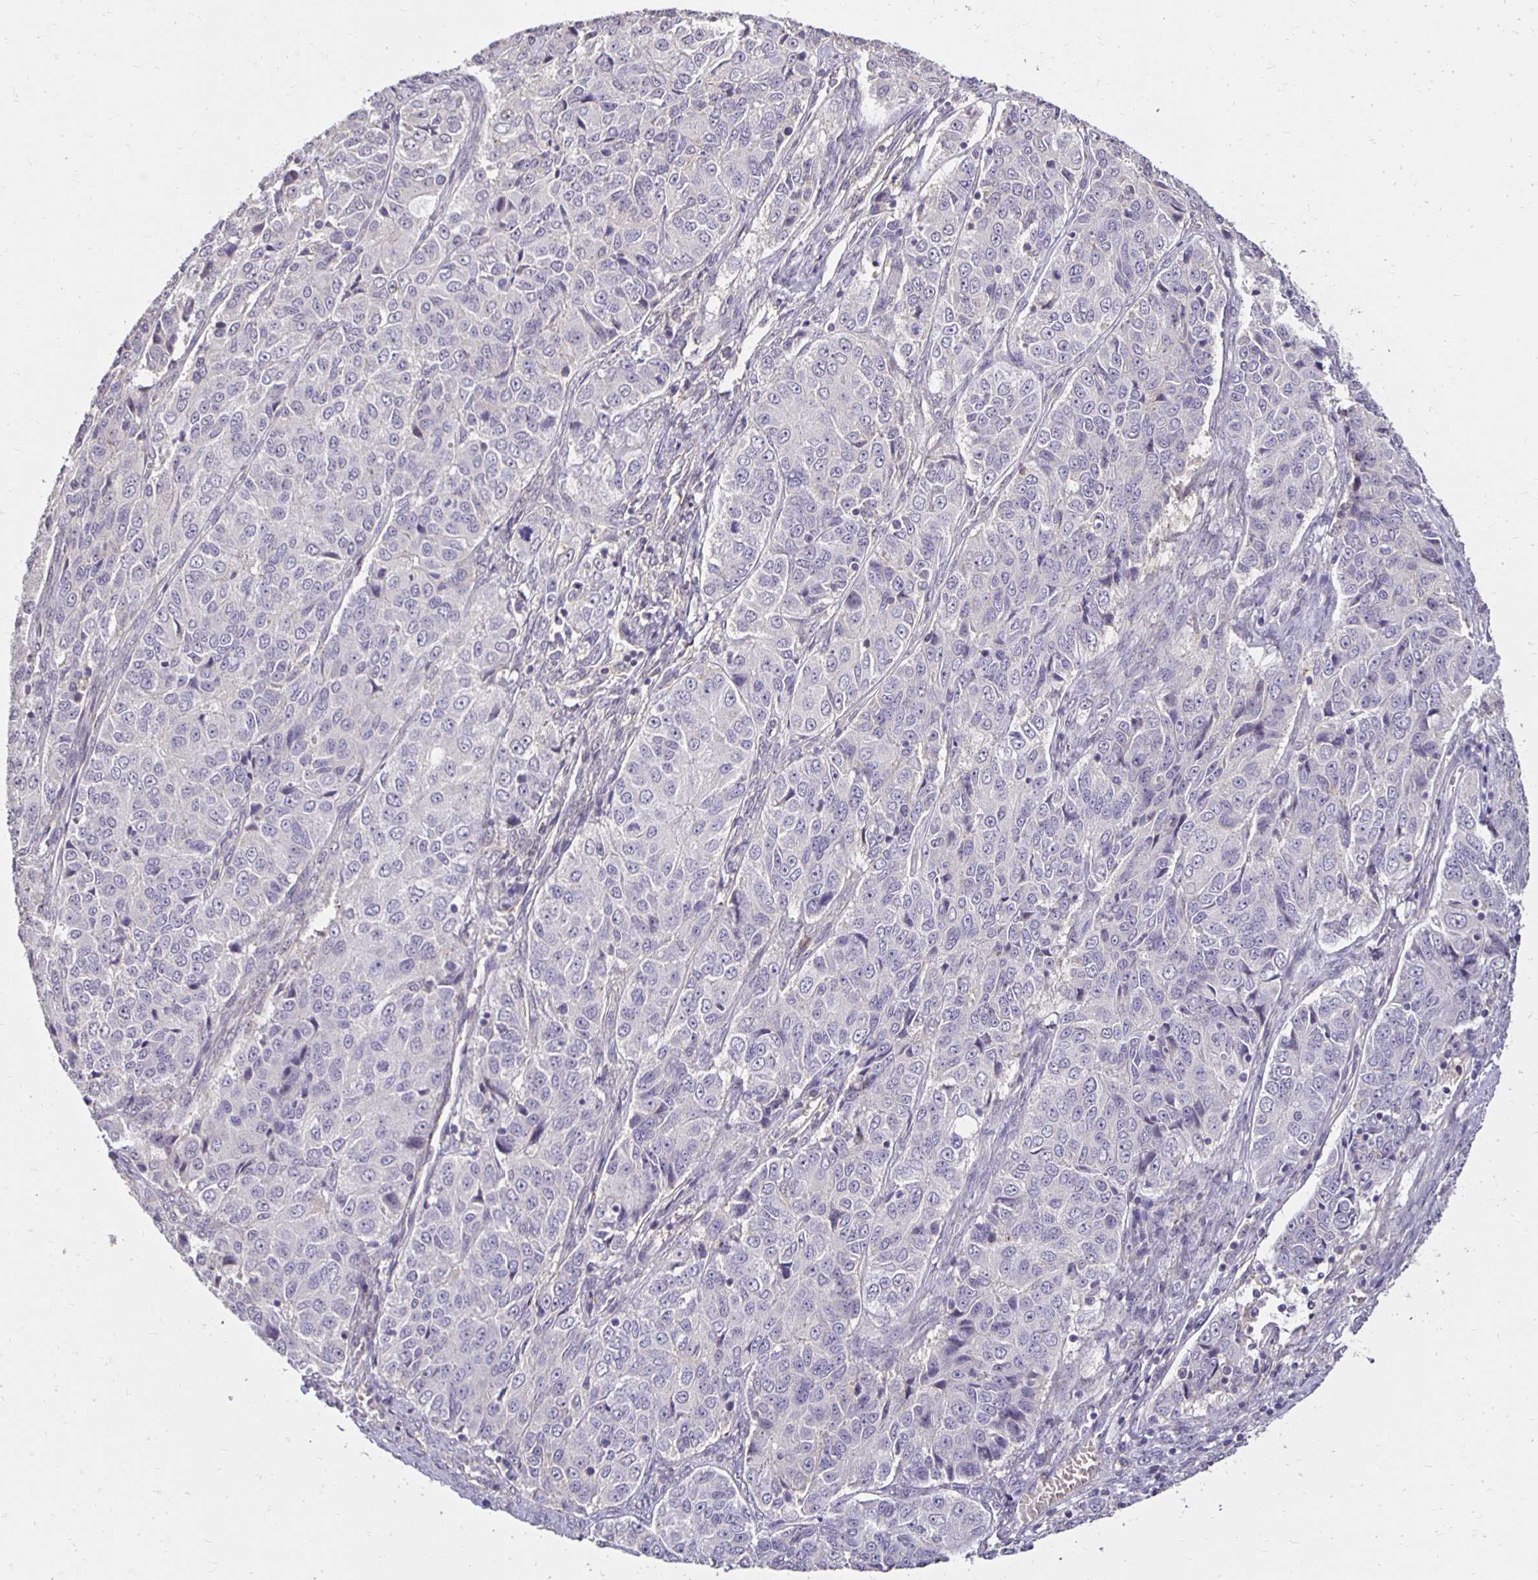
{"staining": {"intensity": "negative", "quantity": "none", "location": "none"}, "tissue": "ovarian cancer", "cell_type": "Tumor cells", "image_type": "cancer", "snomed": [{"axis": "morphology", "description": "Carcinoma, endometroid"}, {"axis": "topography", "description": "Ovary"}], "caption": "IHC photomicrograph of neoplastic tissue: endometroid carcinoma (ovarian) stained with DAB (3,3'-diaminobenzidine) demonstrates no significant protein positivity in tumor cells. (DAB IHC visualized using brightfield microscopy, high magnification).", "gene": "PNPLA3", "patient": {"sex": "female", "age": 51}}